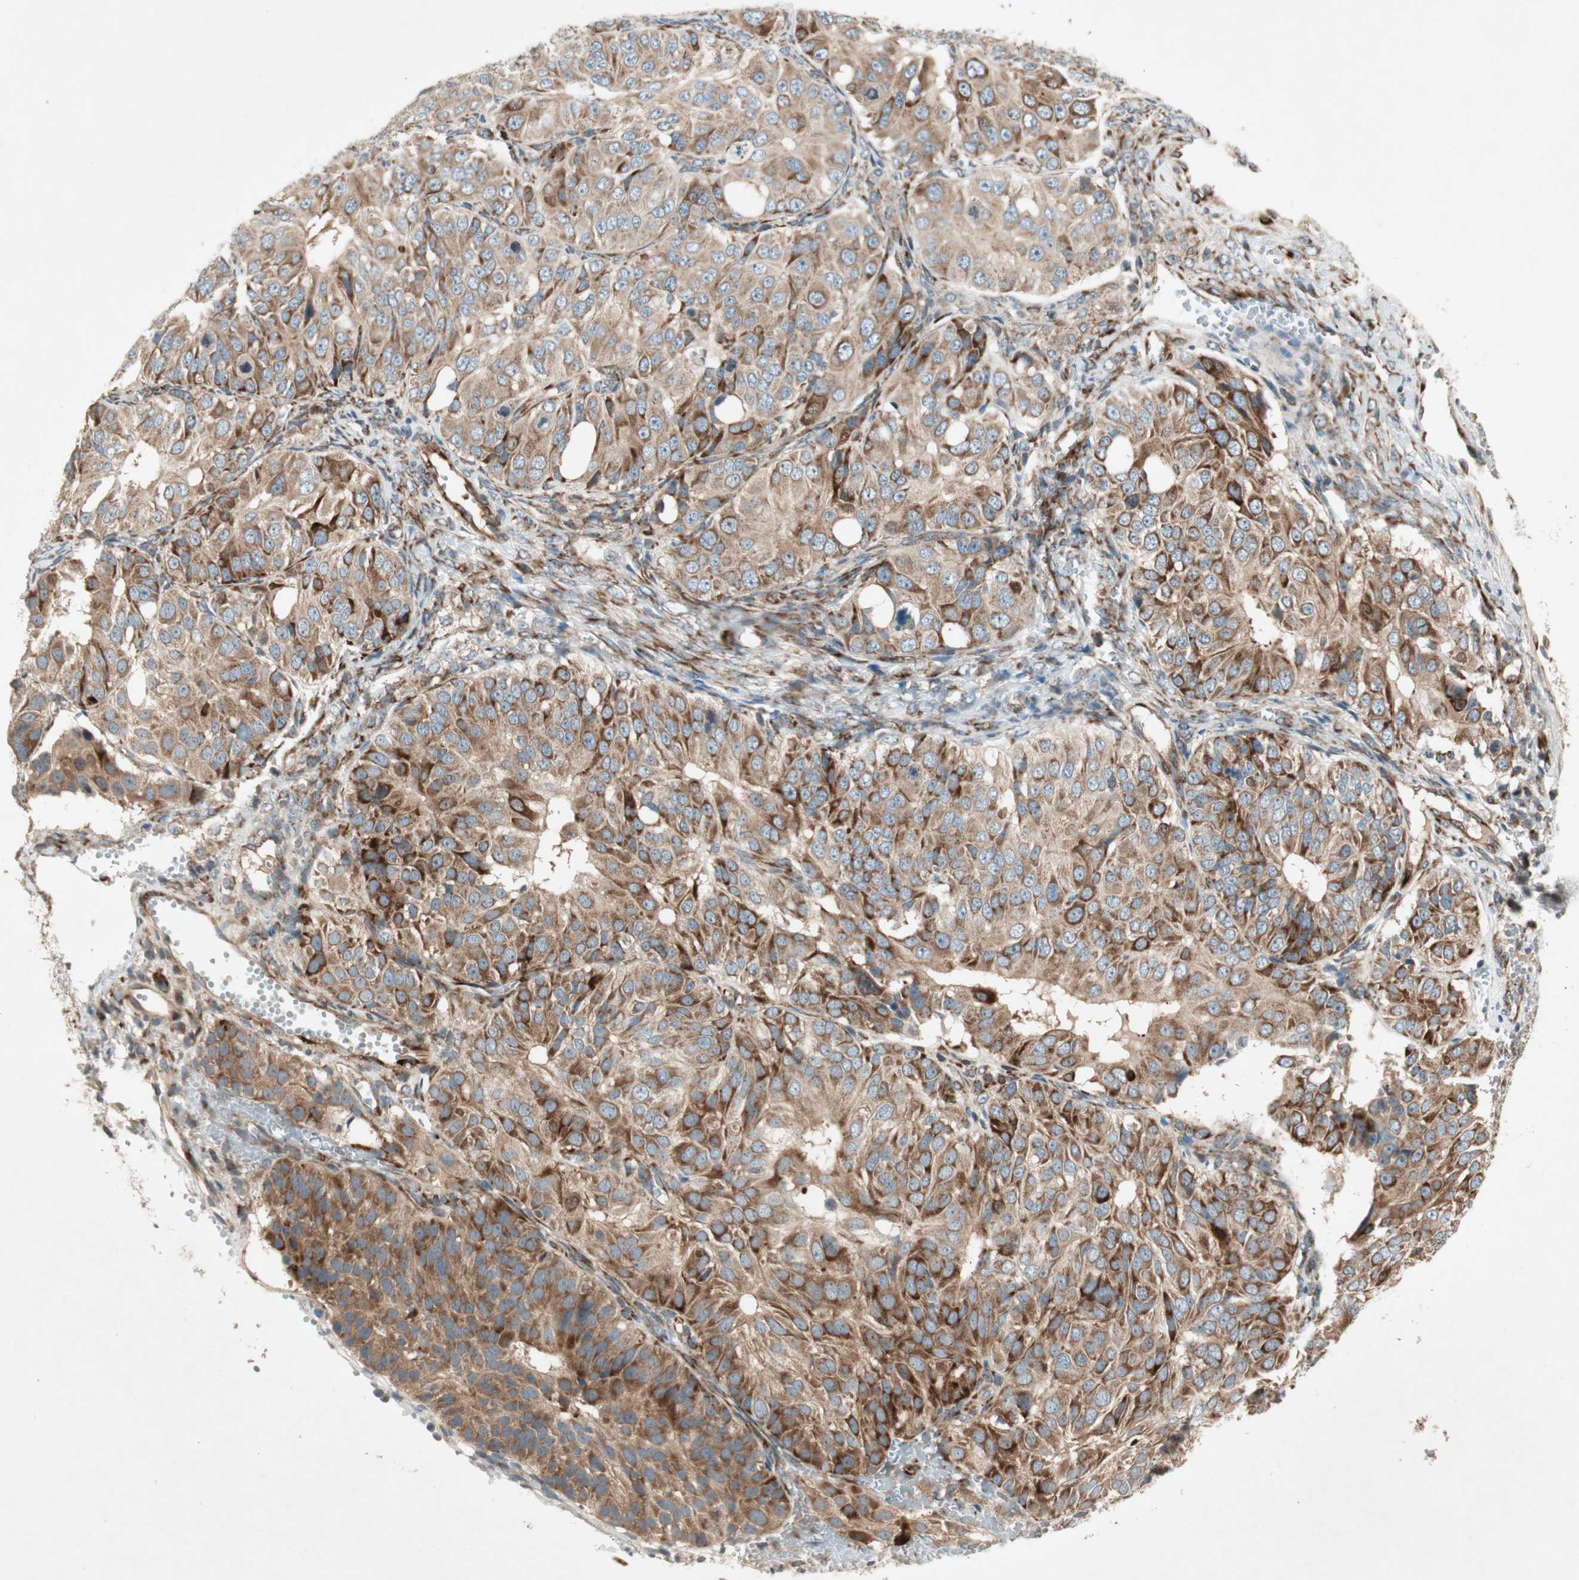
{"staining": {"intensity": "moderate", "quantity": ">75%", "location": "cytoplasmic/membranous"}, "tissue": "ovarian cancer", "cell_type": "Tumor cells", "image_type": "cancer", "snomed": [{"axis": "morphology", "description": "Carcinoma, endometroid"}, {"axis": "topography", "description": "Ovary"}], "caption": "Endometroid carcinoma (ovarian) tissue exhibits moderate cytoplasmic/membranous expression in about >75% of tumor cells Immunohistochemistry stains the protein of interest in brown and the nuclei are stained blue.", "gene": "APOO", "patient": {"sex": "female", "age": 51}}